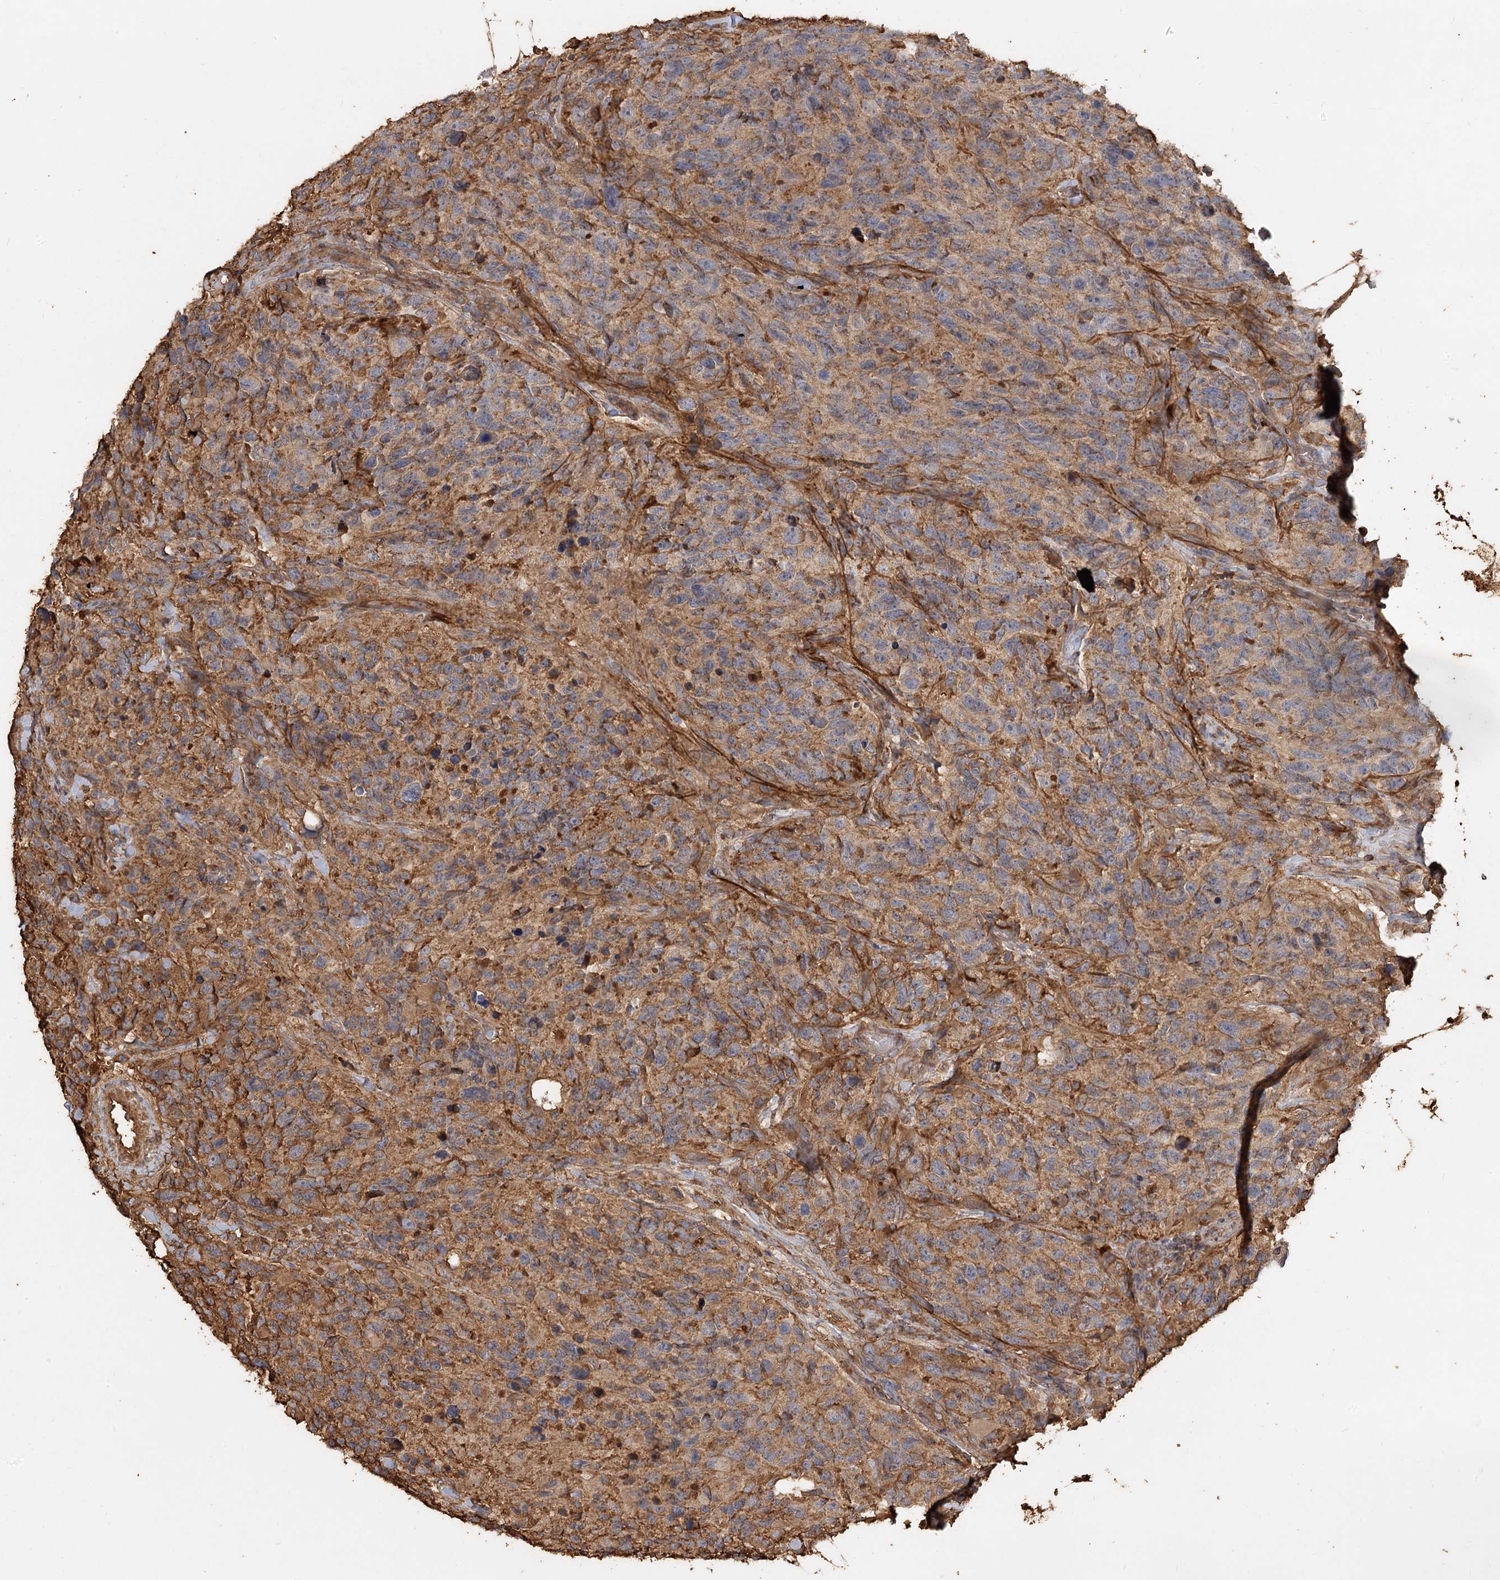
{"staining": {"intensity": "moderate", "quantity": ">75%", "location": "cytoplasmic/membranous"}, "tissue": "glioma", "cell_type": "Tumor cells", "image_type": "cancer", "snomed": [{"axis": "morphology", "description": "Glioma, malignant, High grade"}, {"axis": "topography", "description": "Brain"}], "caption": "Immunohistochemical staining of malignant glioma (high-grade) demonstrates medium levels of moderate cytoplasmic/membranous protein staining in about >75% of tumor cells.", "gene": "PIK3C2A", "patient": {"sex": "male", "age": 69}}